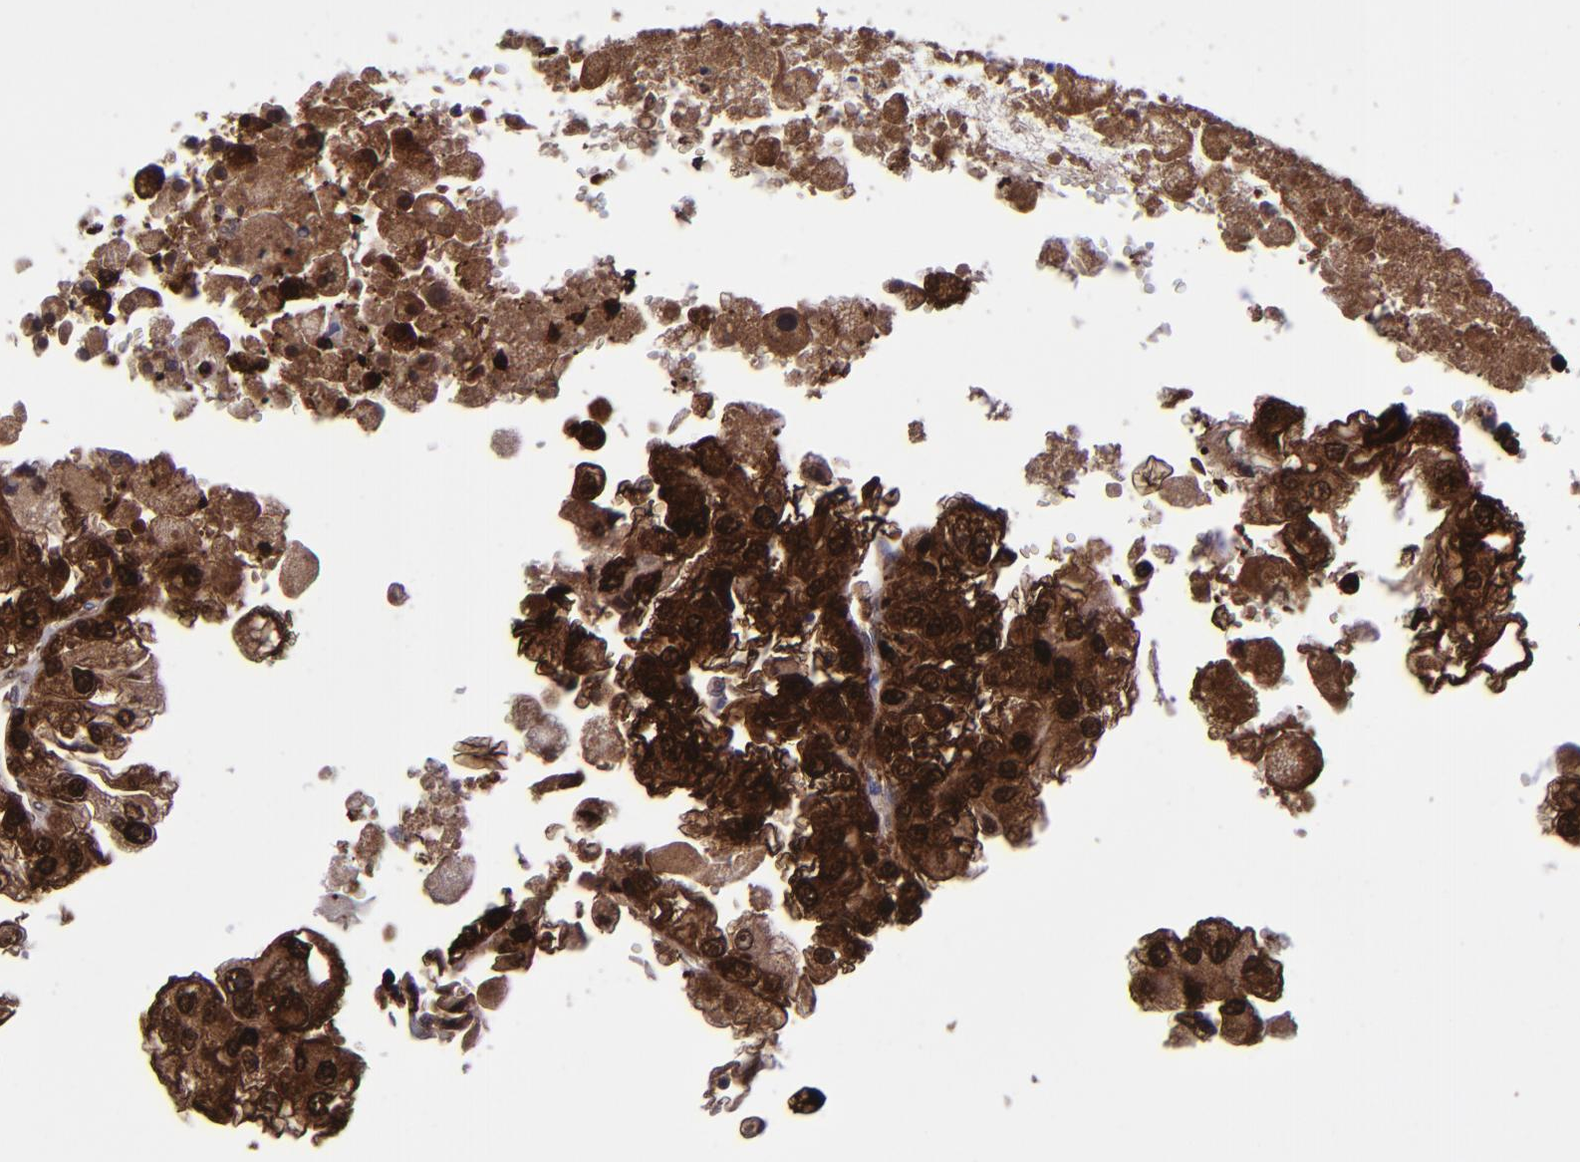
{"staining": {"intensity": "strong", "quantity": ">75%", "location": "cytoplasmic/membranous,nuclear"}, "tissue": "renal cancer", "cell_type": "Tumor cells", "image_type": "cancer", "snomed": [{"axis": "morphology", "description": "Adenocarcinoma, NOS"}, {"axis": "topography", "description": "Kidney"}], "caption": "Strong cytoplasmic/membranous and nuclear positivity is identified in approximately >75% of tumor cells in adenocarcinoma (renal). The protein of interest is stained brown, and the nuclei are stained in blue (DAB (3,3'-diaminobenzidine) IHC with brightfield microscopy, high magnification).", "gene": "TYMP", "patient": {"sex": "female", "age": 83}}